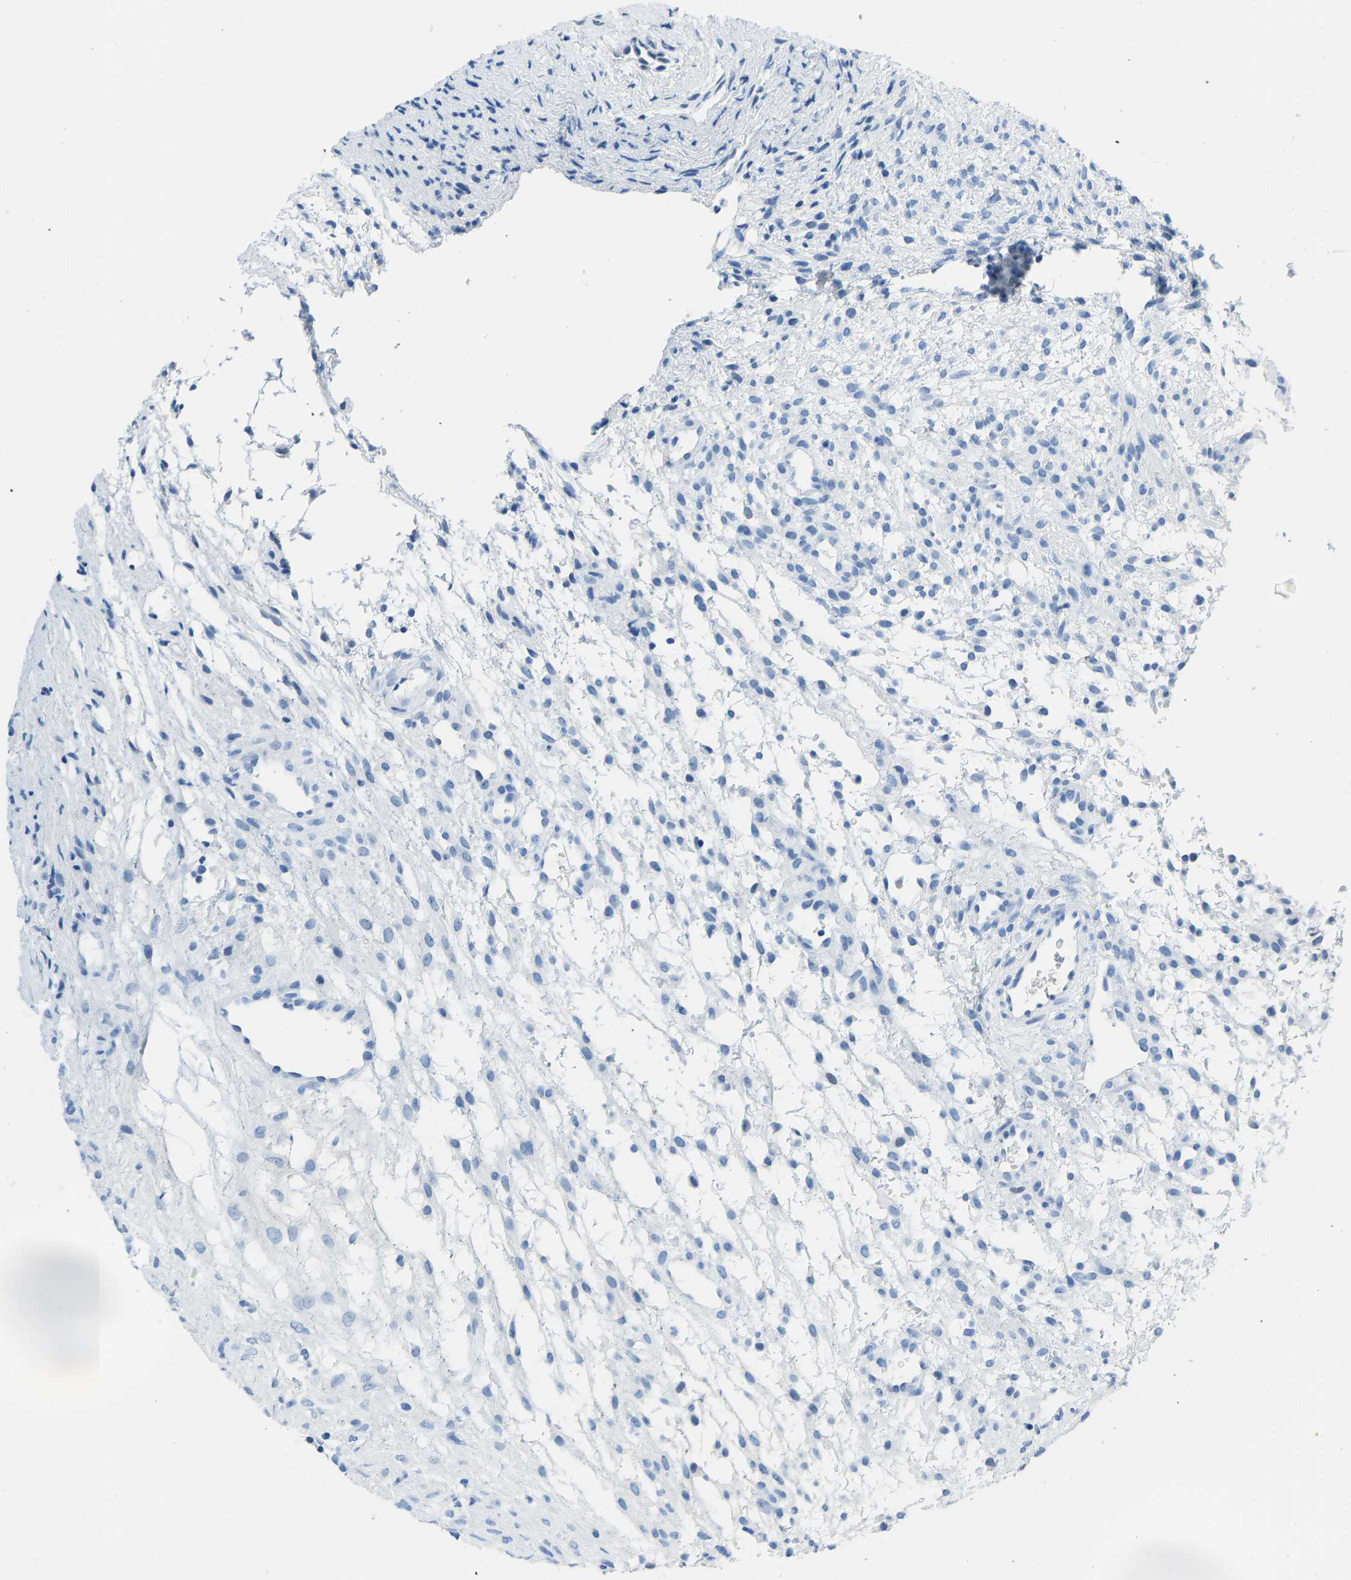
{"staining": {"intensity": "negative", "quantity": "none", "location": "none"}, "tissue": "ovary", "cell_type": "Ovarian stroma cells", "image_type": "normal", "snomed": [{"axis": "morphology", "description": "Normal tissue, NOS"}, {"axis": "morphology", "description": "Cyst, NOS"}, {"axis": "topography", "description": "Ovary"}], "caption": "IHC image of benign ovary: human ovary stained with DAB shows no significant protein expression in ovarian stroma cells.", "gene": "SERPINB3", "patient": {"sex": "female", "age": 18}}